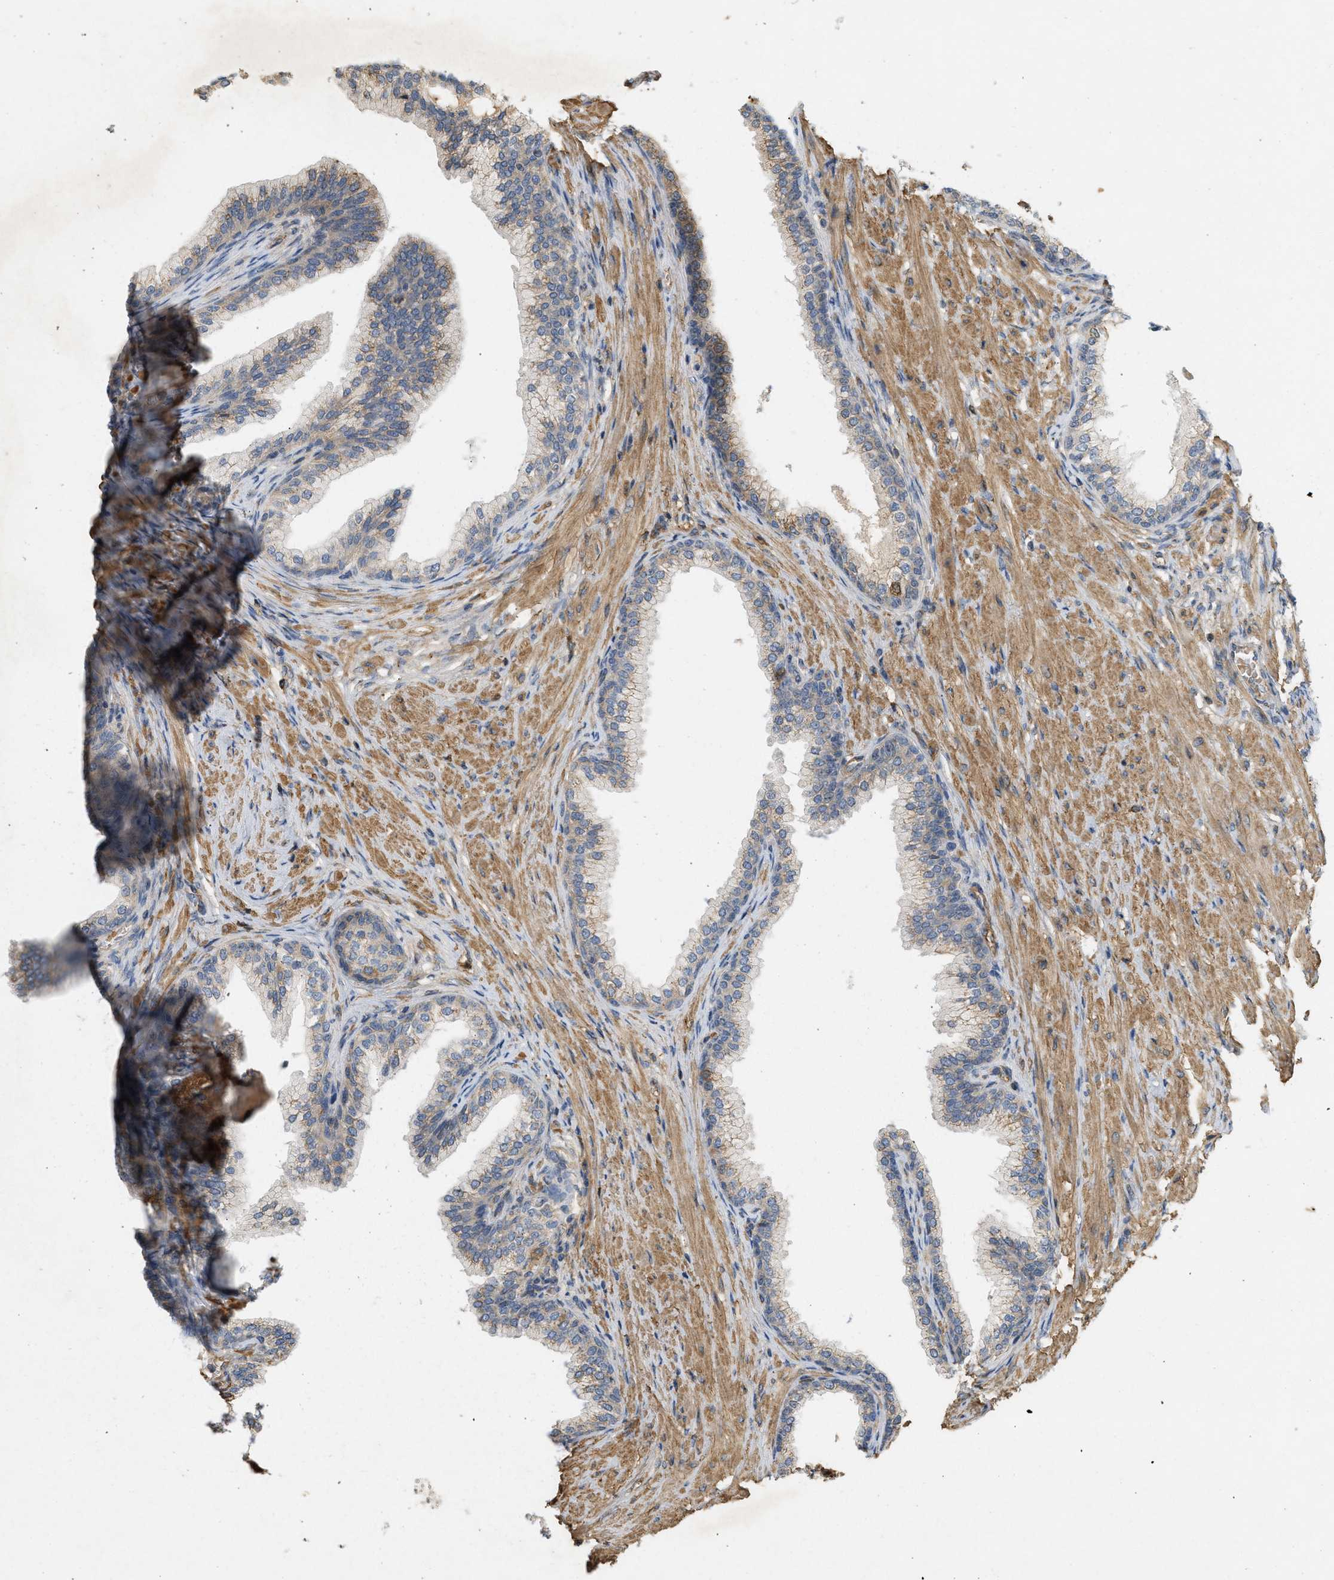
{"staining": {"intensity": "moderate", "quantity": ">75%", "location": "cytoplasmic/membranous,nuclear"}, "tissue": "prostate", "cell_type": "Glandular cells", "image_type": "normal", "snomed": [{"axis": "morphology", "description": "Normal tissue, NOS"}, {"axis": "morphology", "description": "Urothelial carcinoma, Low grade"}, {"axis": "topography", "description": "Urinary bladder"}, {"axis": "topography", "description": "Prostate"}], "caption": "Immunohistochemical staining of unremarkable prostate demonstrates >75% levels of moderate cytoplasmic/membranous,nuclear protein expression in approximately >75% of glandular cells.", "gene": "F8", "patient": {"sex": "male", "age": 60}}